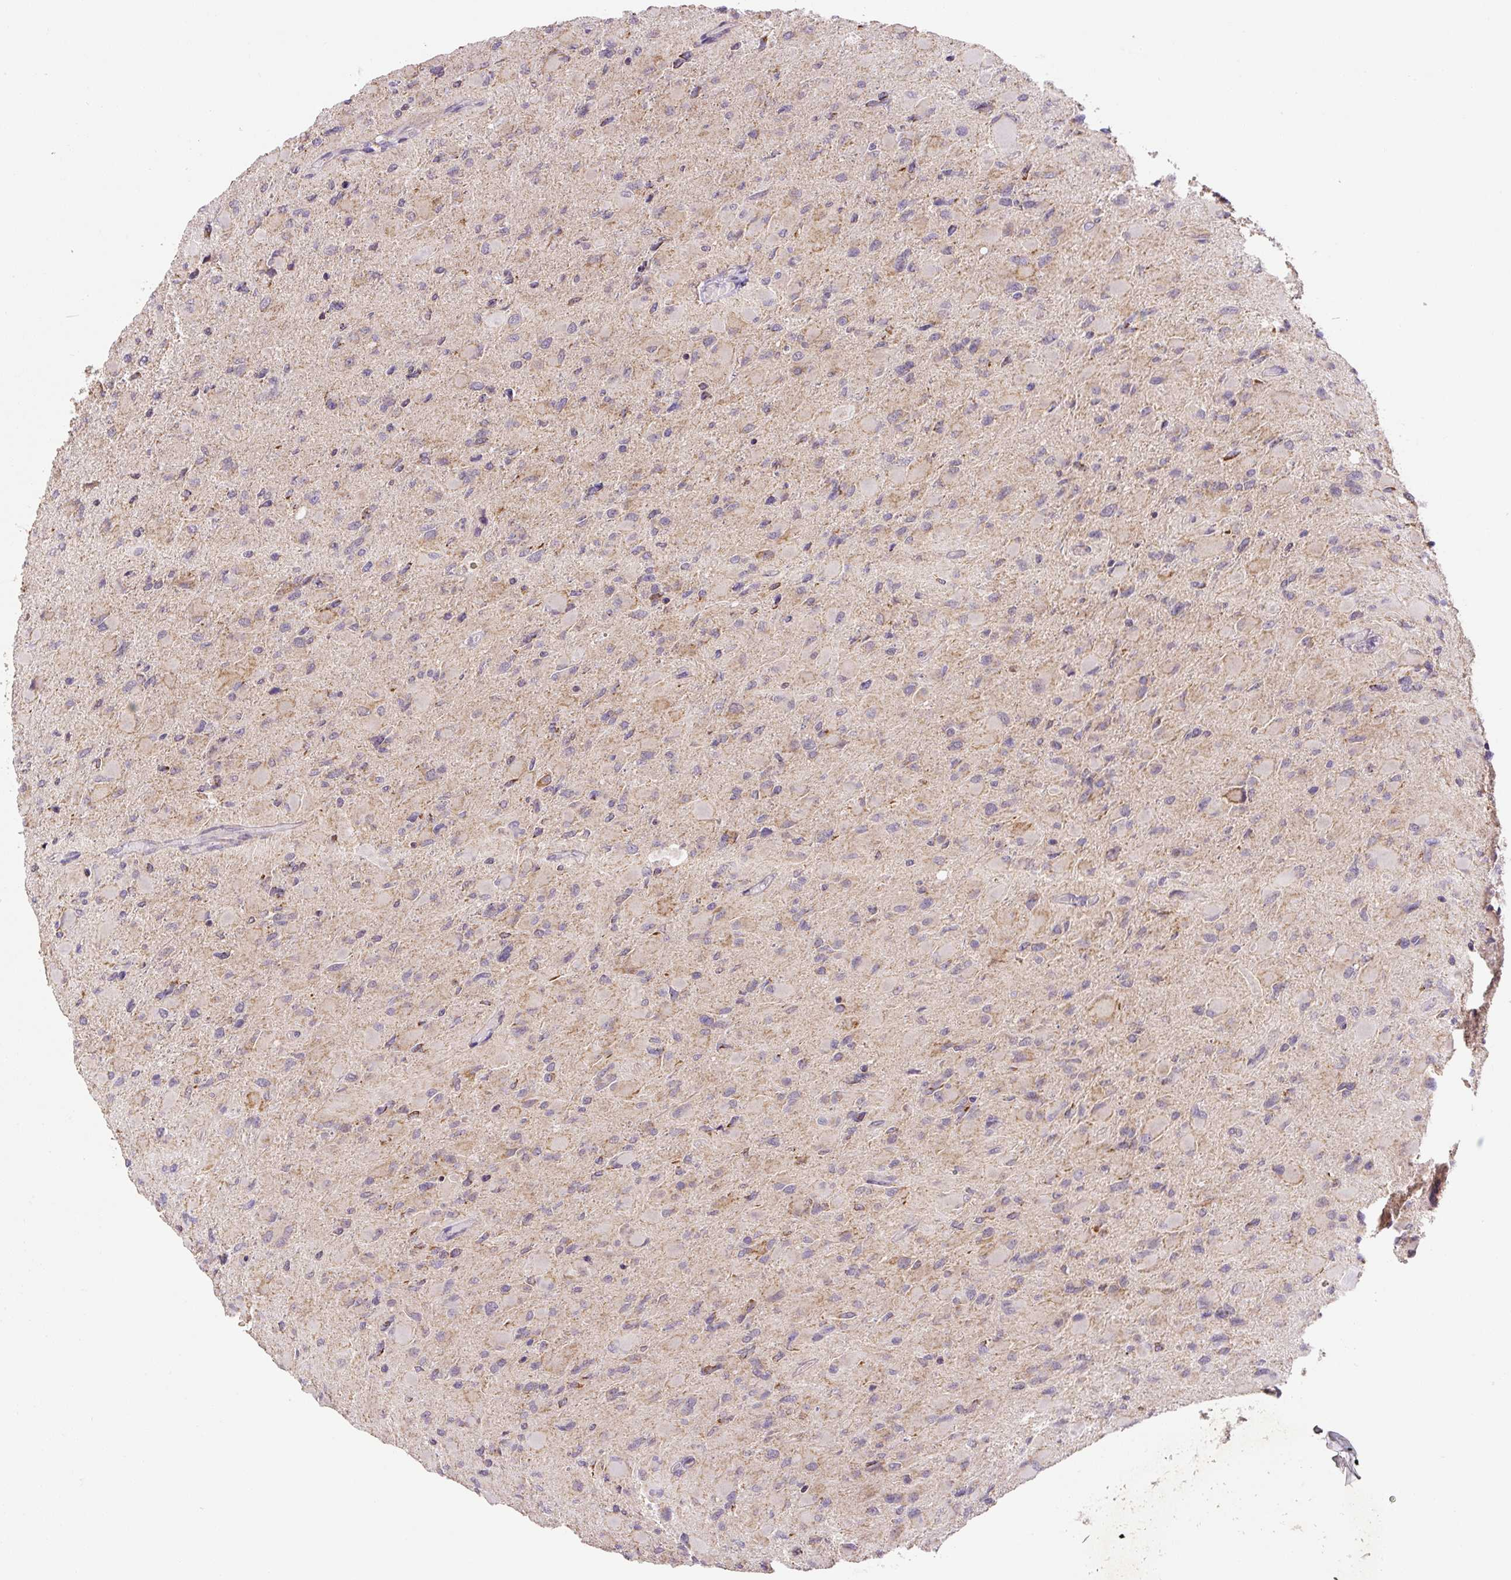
{"staining": {"intensity": "negative", "quantity": "none", "location": "none"}, "tissue": "glioma", "cell_type": "Tumor cells", "image_type": "cancer", "snomed": [{"axis": "morphology", "description": "Glioma, malignant, High grade"}, {"axis": "topography", "description": "Cerebral cortex"}], "caption": "Human glioma stained for a protein using immunohistochemistry (IHC) exhibits no positivity in tumor cells.", "gene": "MFSD9", "patient": {"sex": "female", "age": 36}}